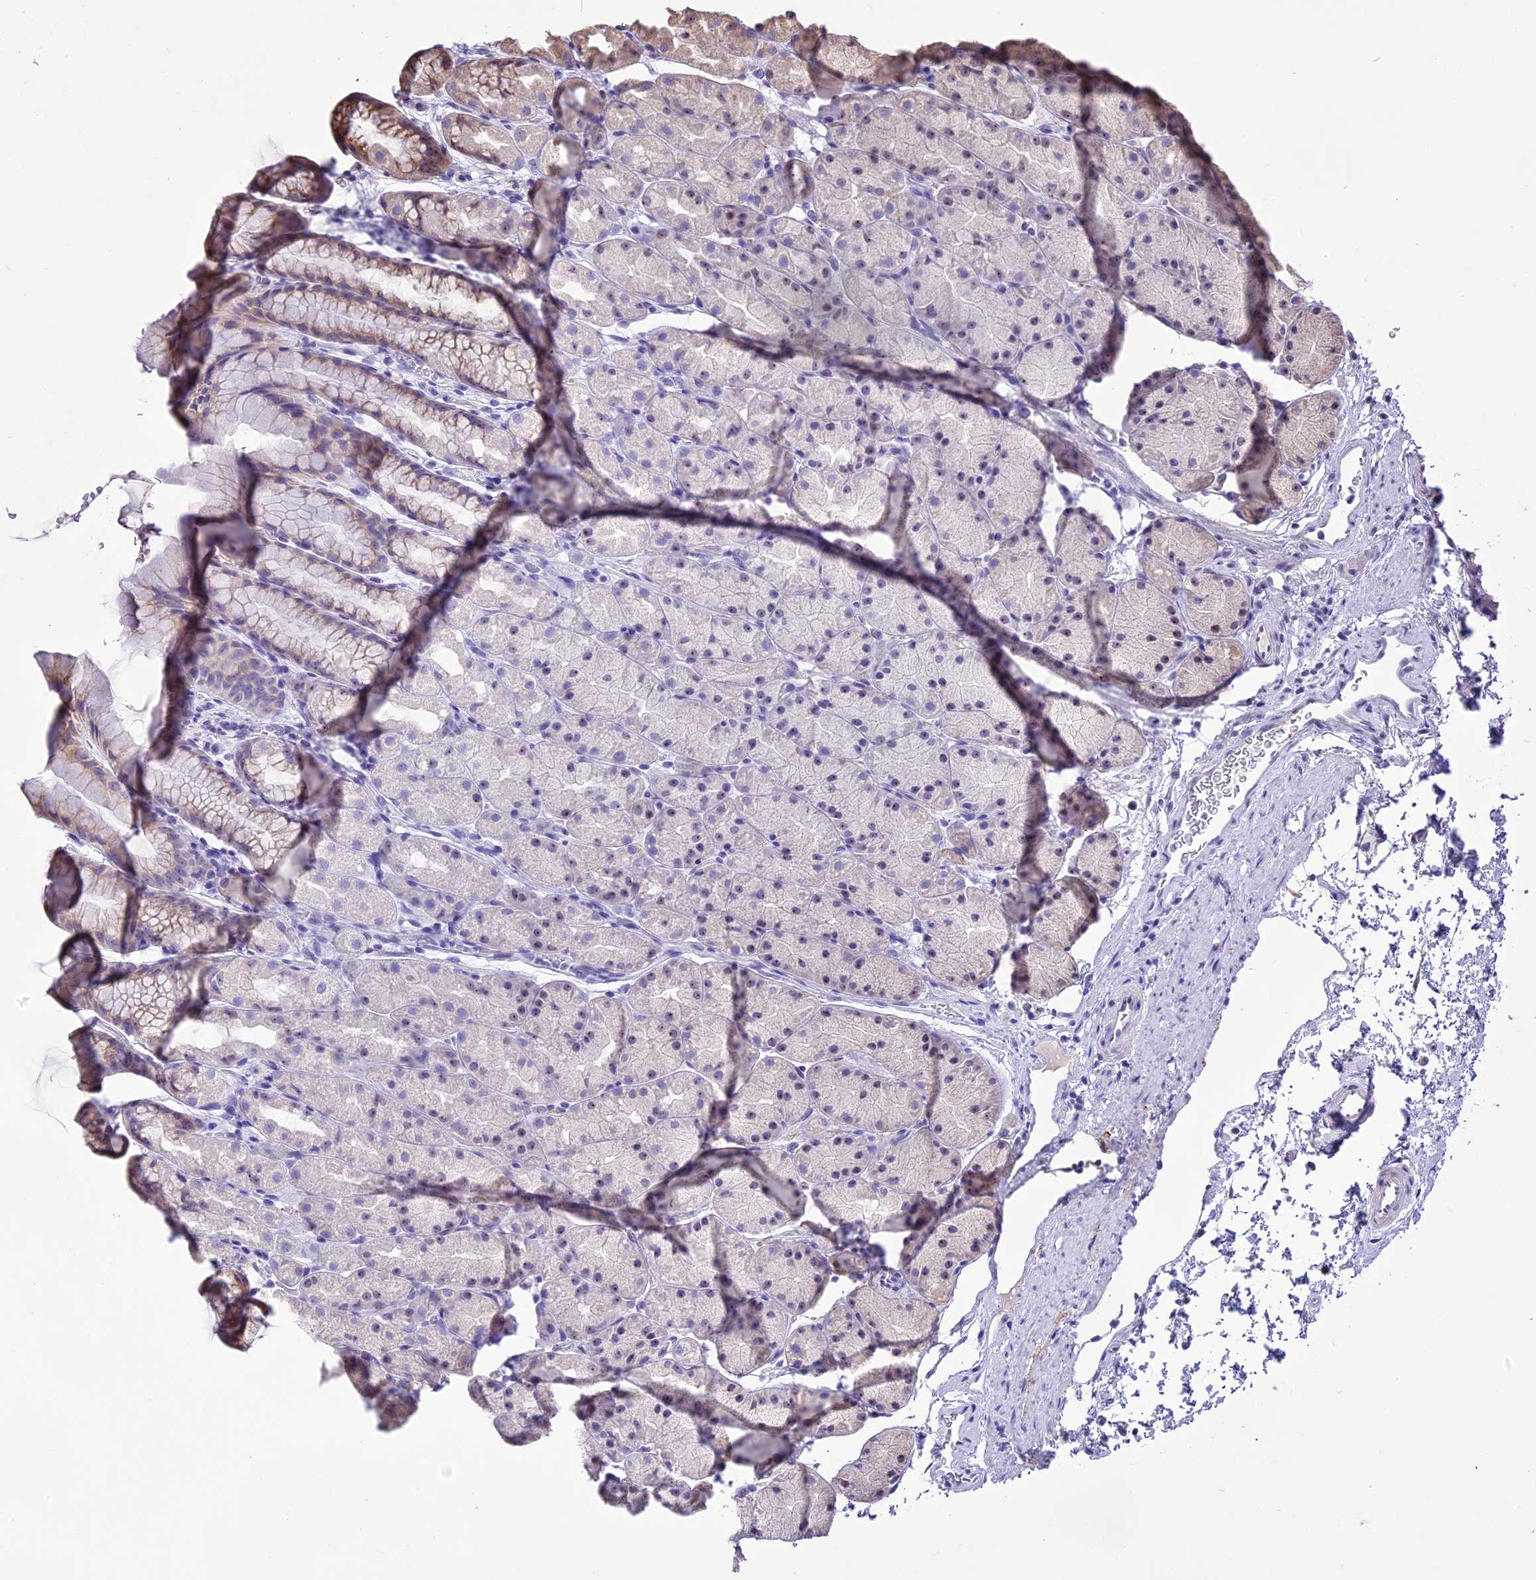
{"staining": {"intensity": "moderate", "quantity": "25%-75%", "location": "cytoplasmic/membranous"}, "tissue": "stomach", "cell_type": "Glandular cells", "image_type": "normal", "snomed": [{"axis": "morphology", "description": "Normal tissue, NOS"}, {"axis": "topography", "description": "Stomach, upper"}, {"axis": "topography", "description": "Stomach"}], "caption": "DAB (3,3'-diaminobenzidine) immunohistochemical staining of benign human stomach displays moderate cytoplasmic/membranous protein staining in approximately 25%-75% of glandular cells.", "gene": "CMSS1", "patient": {"sex": "male", "age": 47}}